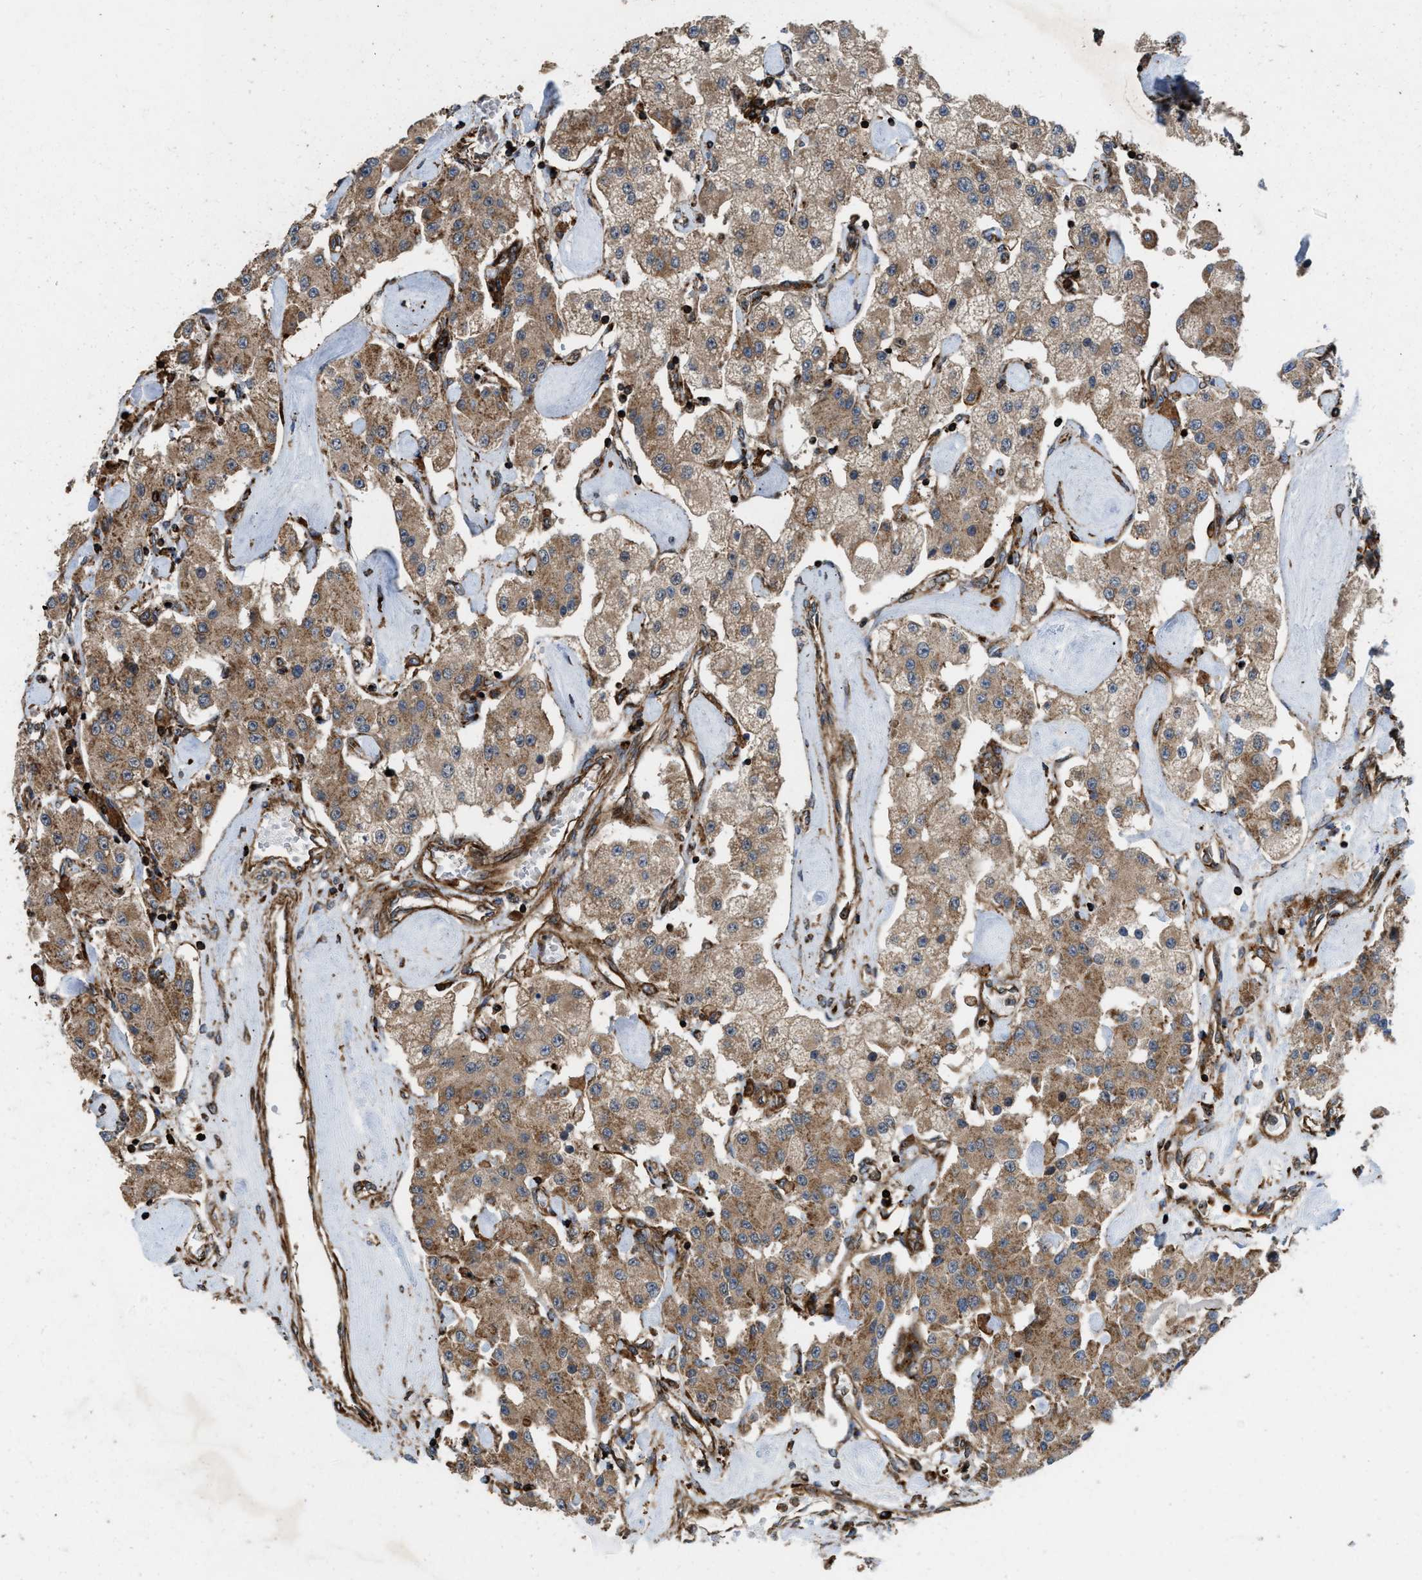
{"staining": {"intensity": "moderate", "quantity": ">75%", "location": "cytoplasmic/membranous"}, "tissue": "carcinoid", "cell_type": "Tumor cells", "image_type": "cancer", "snomed": [{"axis": "morphology", "description": "Carcinoid, malignant, NOS"}, {"axis": "topography", "description": "Pancreas"}], "caption": "Malignant carcinoid was stained to show a protein in brown. There is medium levels of moderate cytoplasmic/membranous staining in about >75% of tumor cells.", "gene": "EGLN1", "patient": {"sex": "male", "age": 41}}